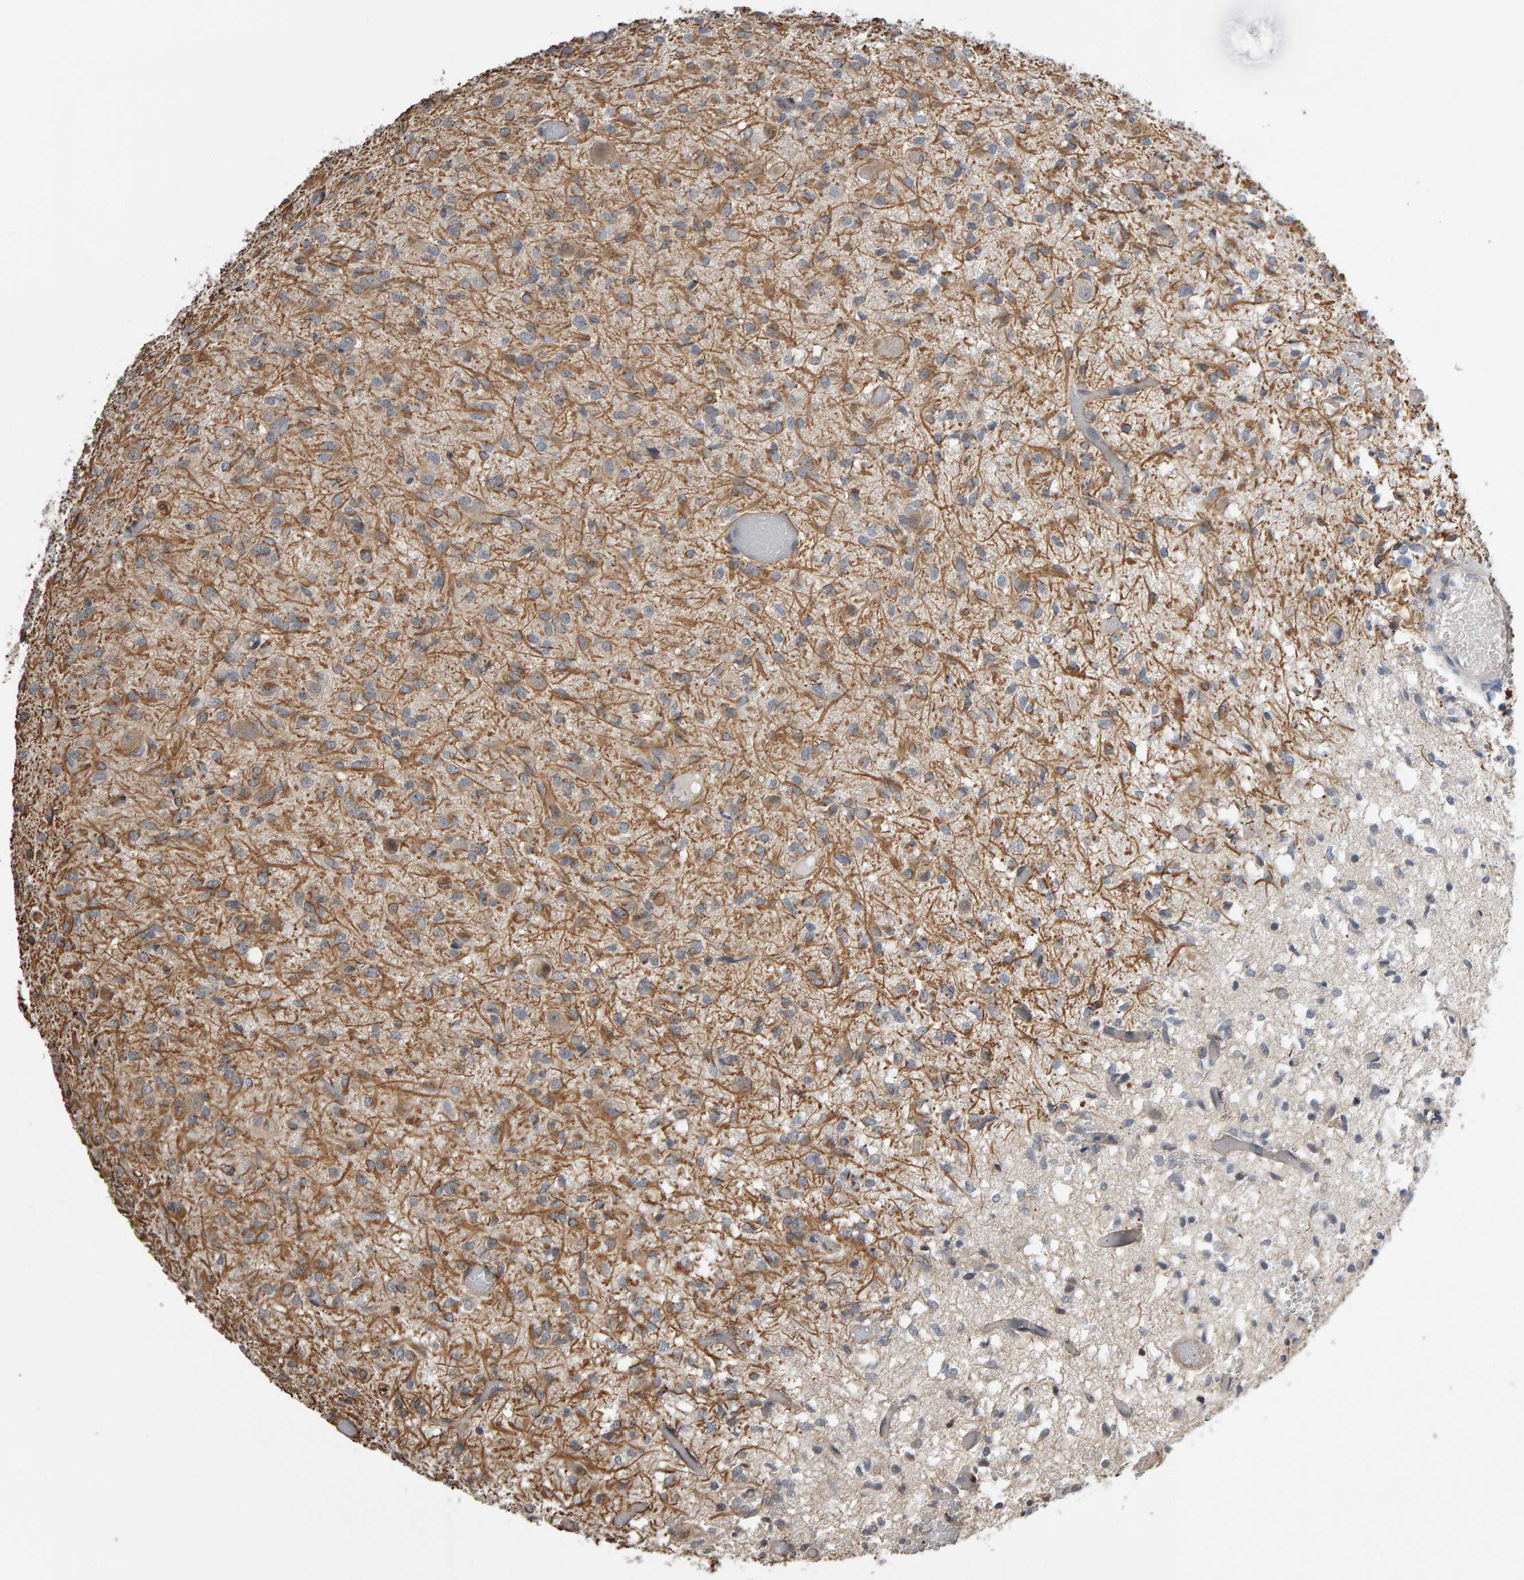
{"staining": {"intensity": "moderate", "quantity": ">75%", "location": "cytoplasmic/membranous"}, "tissue": "glioma", "cell_type": "Tumor cells", "image_type": "cancer", "snomed": [{"axis": "morphology", "description": "Glioma, malignant, High grade"}, {"axis": "topography", "description": "Brain"}], "caption": "Immunohistochemical staining of malignant glioma (high-grade) demonstrates medium levels of moderate cytoplasmic/membranous expression in about >75% of tumor cells.", "gene": "COASY", "patient": {"sex": "female", "age": 59}}